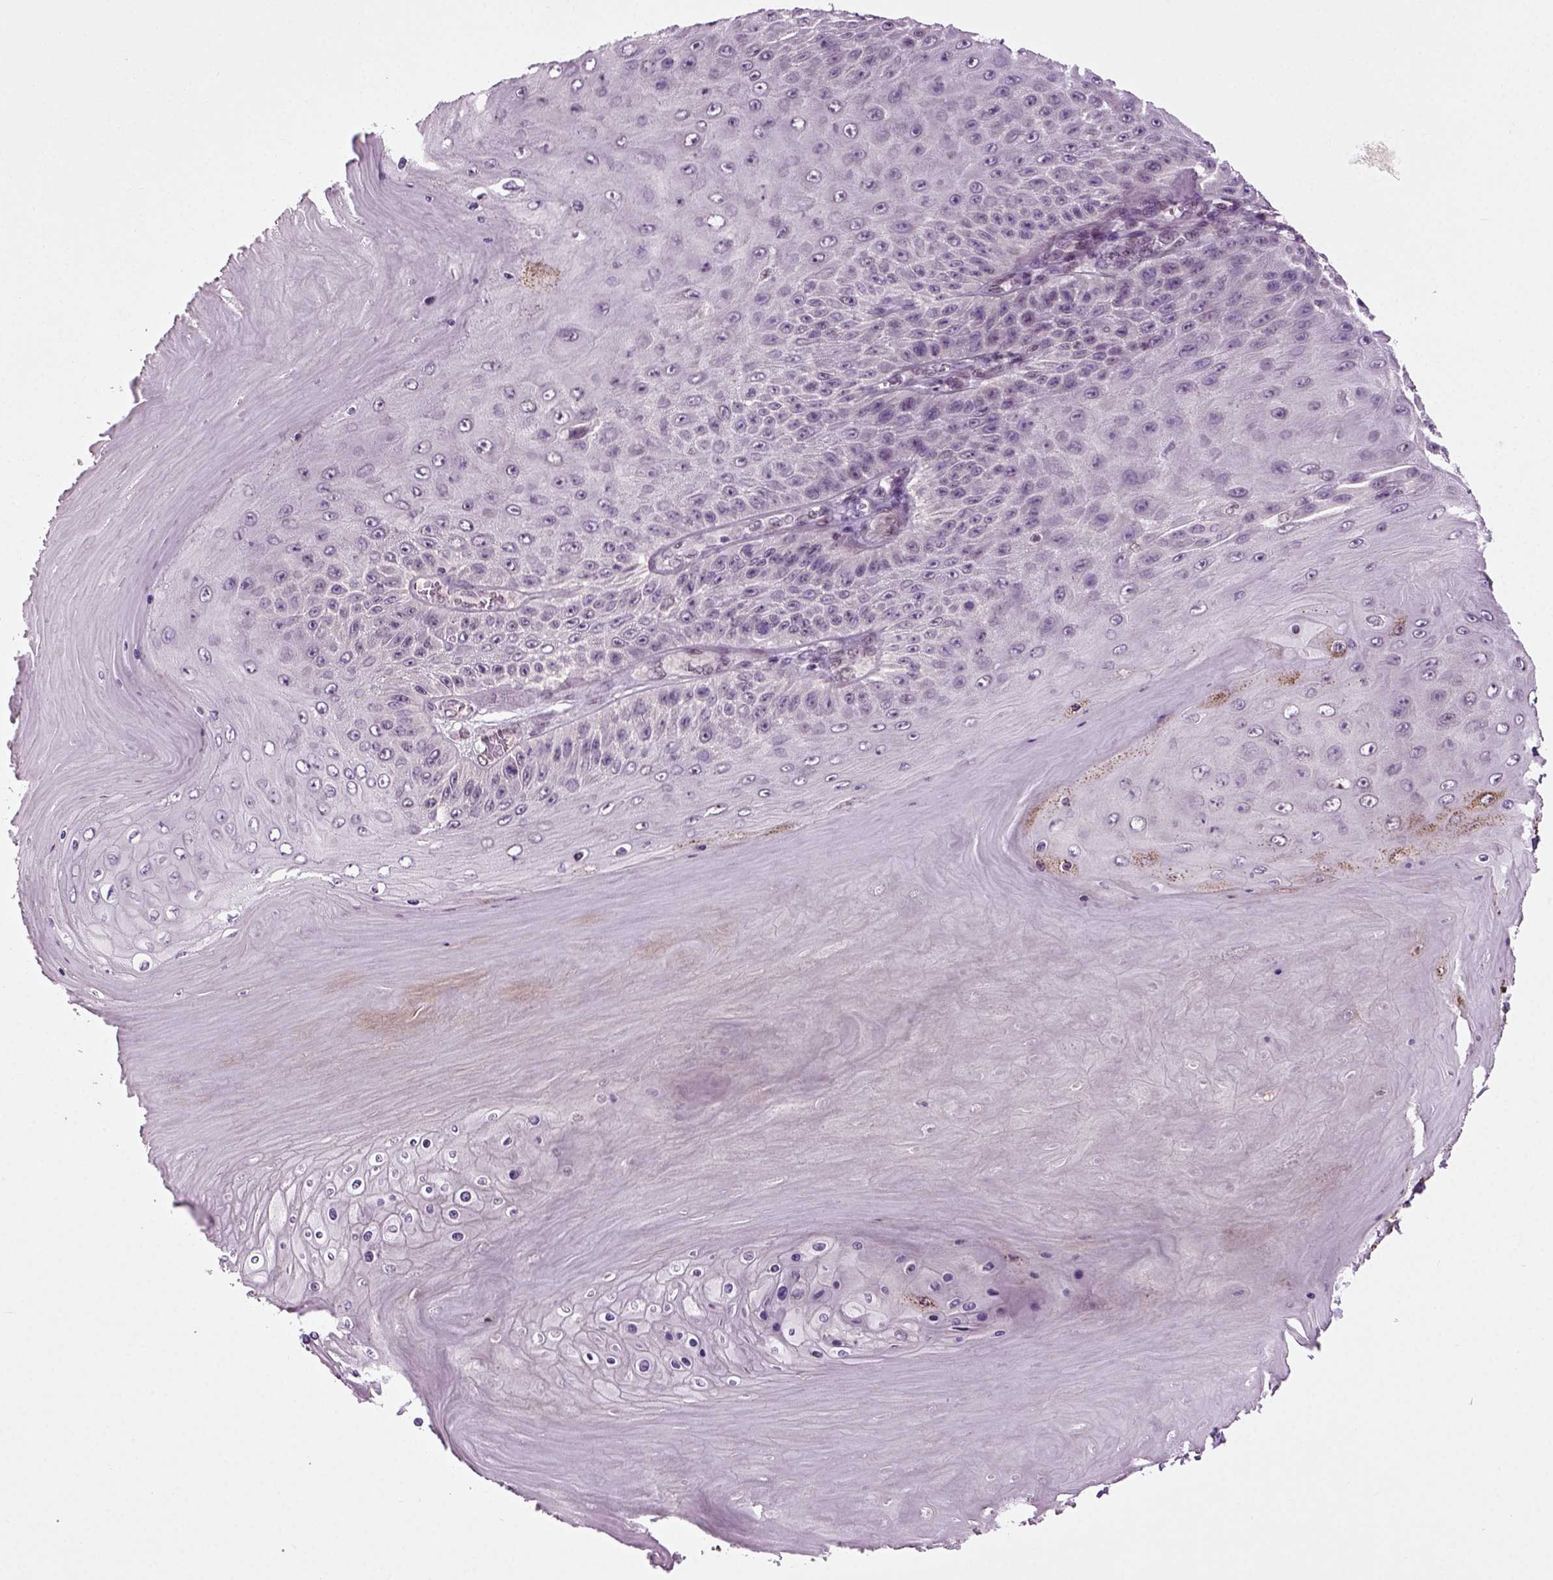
{"staining": {"intensity": "negative", "quantity": "none", "location": "none"}, "tissue": "skin cancer", "cell_type": "Tumor cells", "image_type": "cancer", "snomed": [{"axis": "morphology", "description": "Squamous cell carcinoma, NOS"}, {"axis": "topography", "description": "Skin"}], "caption": "The photomicrograph exhibits no significant expression in tumor cells of skin squamous cell carcinoma.", "gene": "RCOR3", "patient": {"sex": "male", "age": 62}}